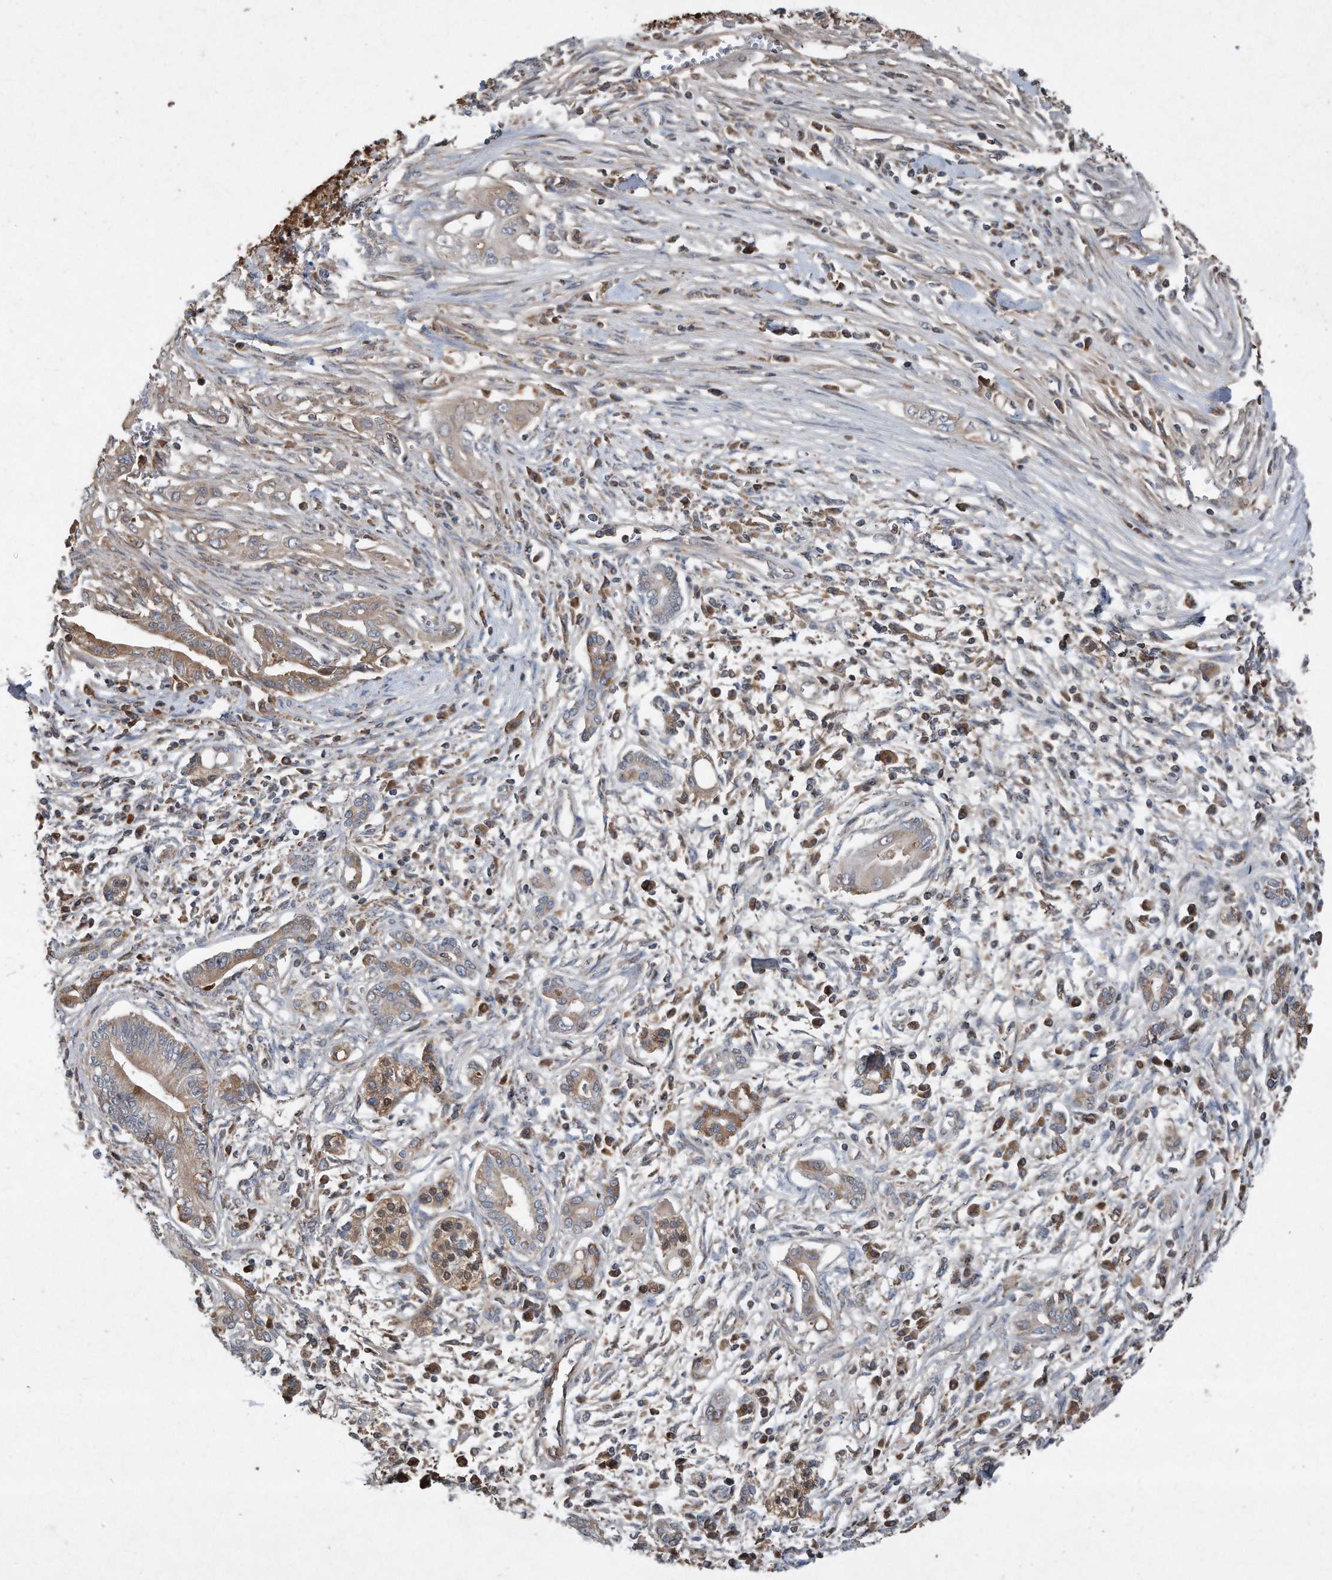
{"staining": {"intensity": "moderate", "quantity": "<25%", "location": "cytoplasmic/membranous"}, "tissue": "pancreatic cancer", "cell_type": "Tumor cells", "image_type": "cancer", "snomed": [{"axis": "morphology", "description": "Adenocarcinoma, NOS"}, {"axis": "topography", "description": "Pancreas"}], "caption": "Approximately <25% of tumor cells in pancreatic adenocarcinoma show moderate cytoplasmic/membranous protein positivity as visualized by brown immunohistochemical staining.", "gene": "SDHA", "patient": {"sex": "male", "age": 58}}